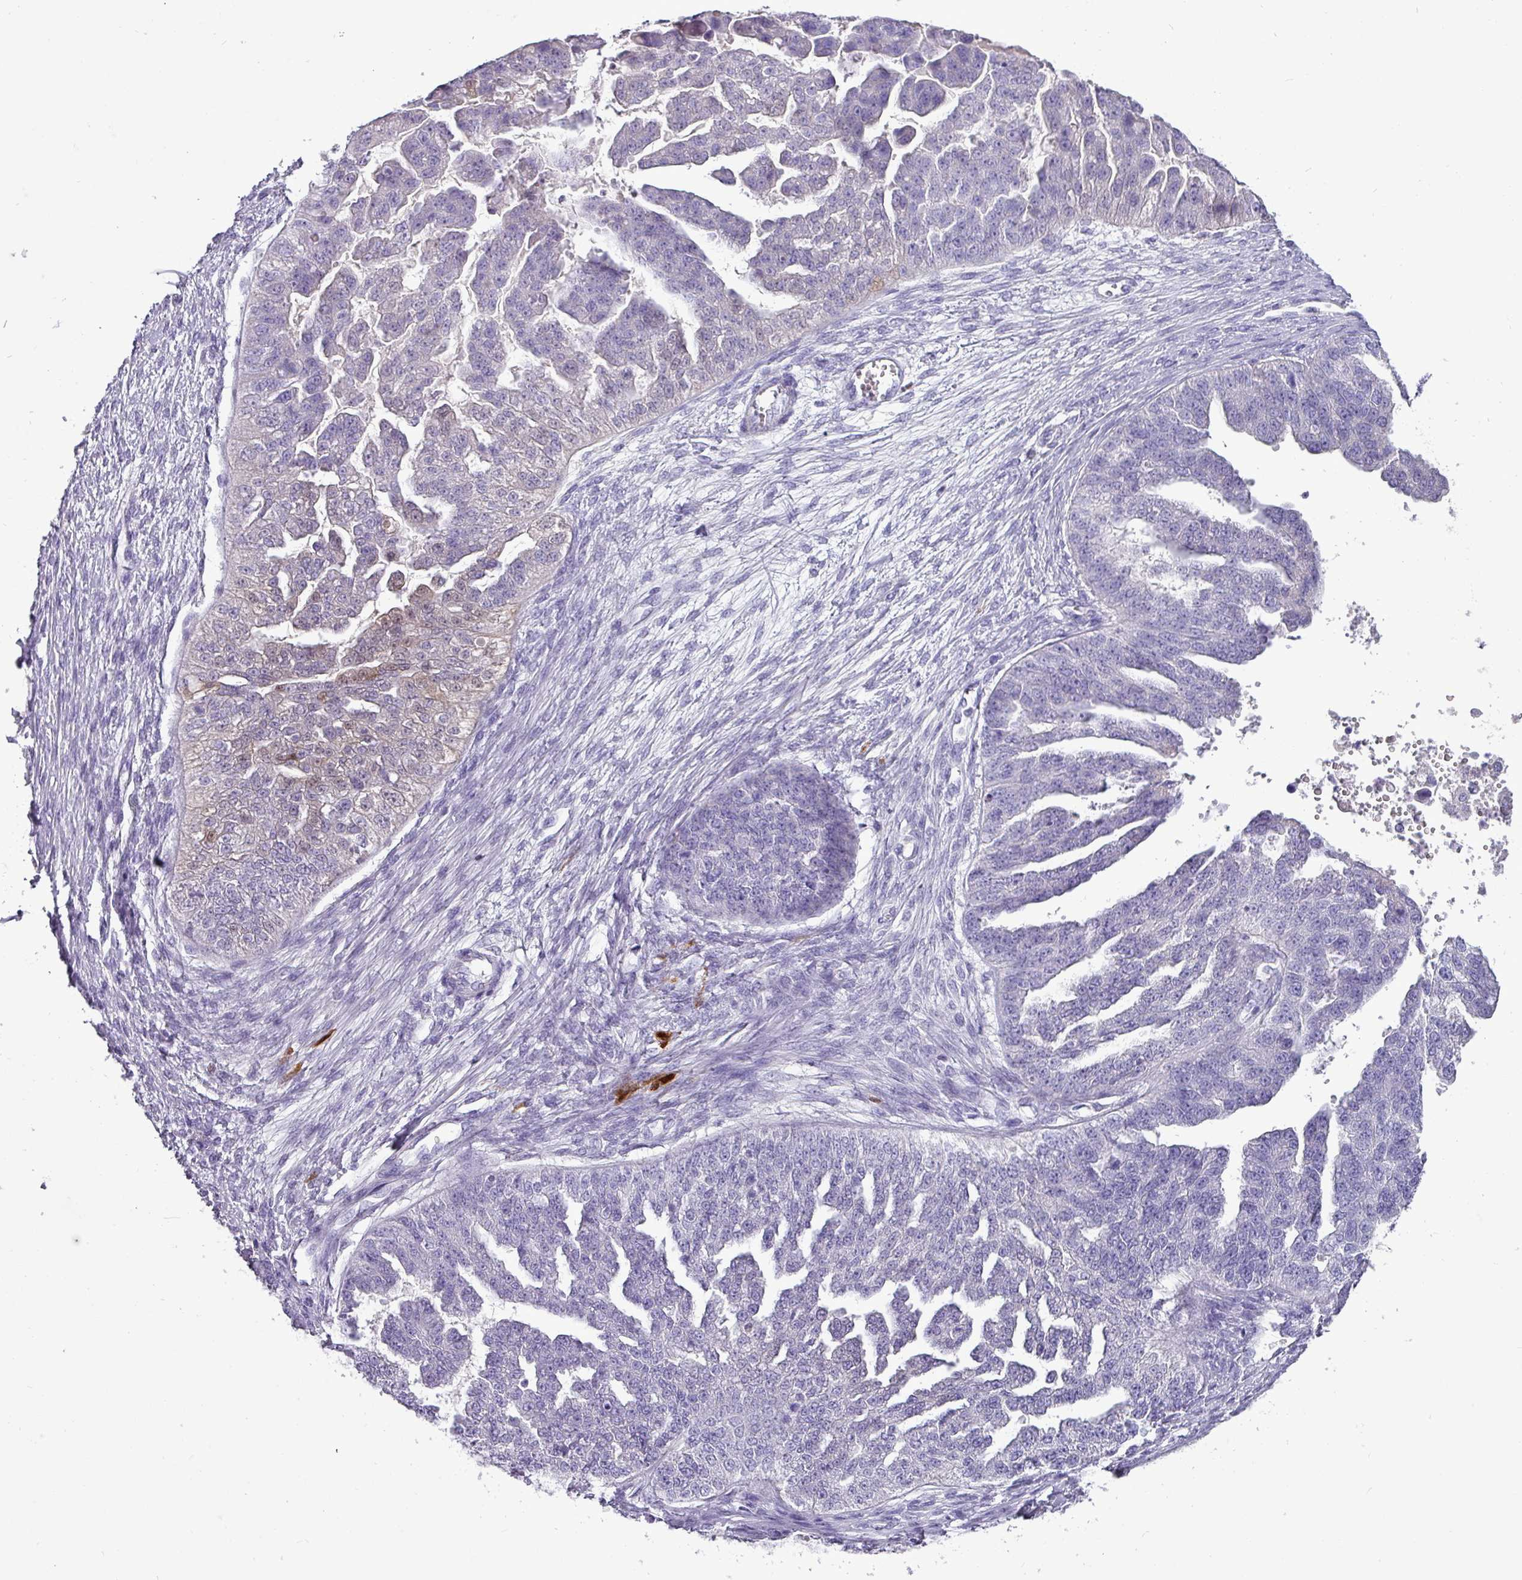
{"staining": {"intensity": "negative", "quantity": "none", "location": "none"}, "tissue": "ovarian cancer", "cell_type": "Tumor cells", "image_type": "cancer", "snomed": [{"axis": "morphology", "description": "Cystadenocarcinoma, serous, NOS"}, {"axis": "topography", "description": "Ovary"}], "caption": "A photomicrograph of ovarian cancer stained for a protein exhibits no brown staining in tumor cells.", "gene": "GSTA3", "patient": {"sex": "female", "age": 58}}